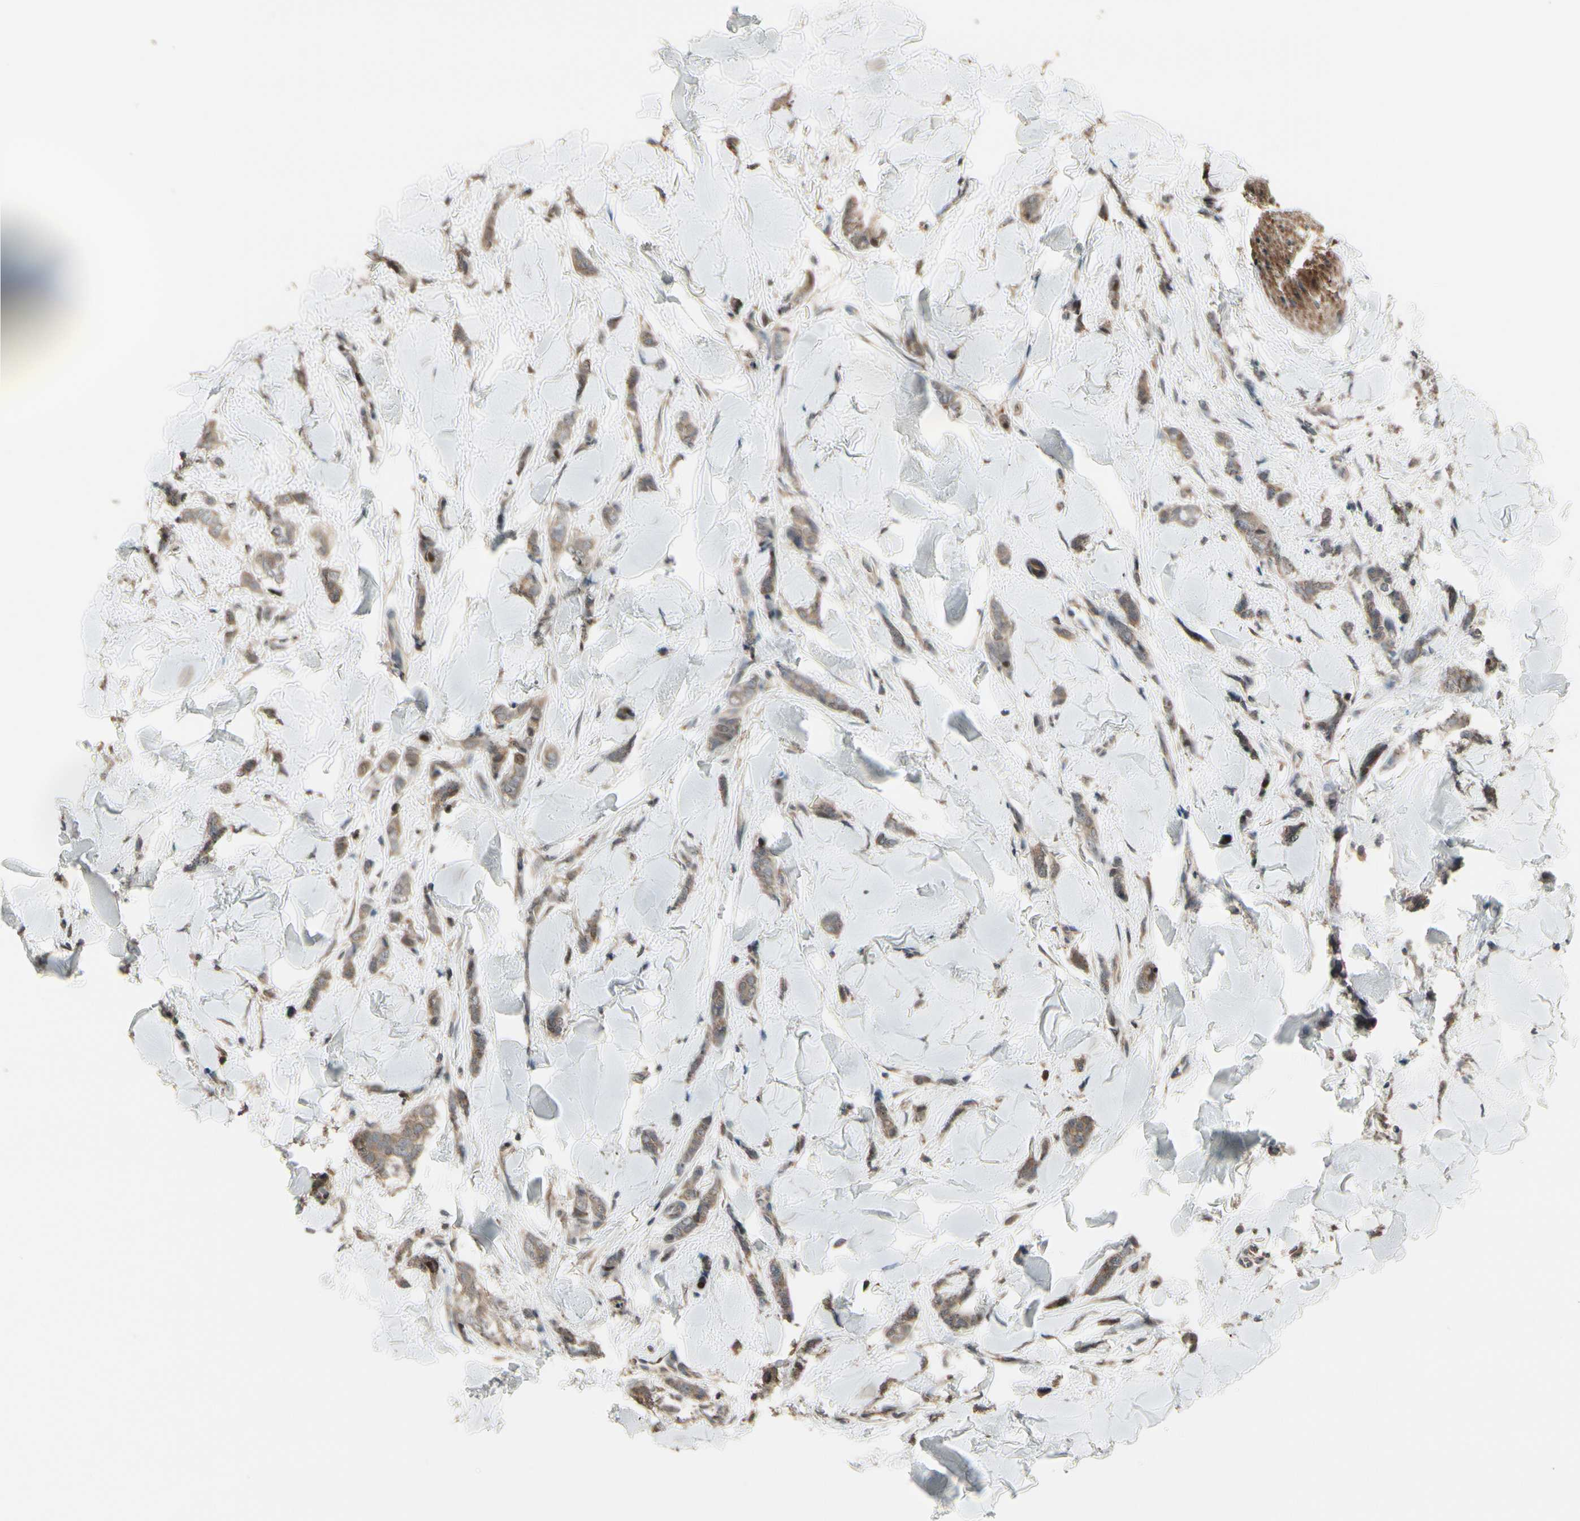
{"staining": {"intensity": "weak", "quantity": "25%-75%", "location": "cytoplasmic/membranous"}, "tissue": "breast cancer", "cell_type": "Tumor cells", "image_type": "cancer", "snomed": [{"axis": "morphology", "description": "Lobular carcinoma"}, {"axis": "topography", "description": "Skin"}, {"axis": "topography", "description": "Breast"}], "caption": "The micrograph exhibits staining of breast cancer (lobular carcinoma), revealing weak cytoplasmic/membranous protein positivity (brown color) within tumor cells.", "gene": "CSF1R", "patient": {"sex": "female", "age": 46}}